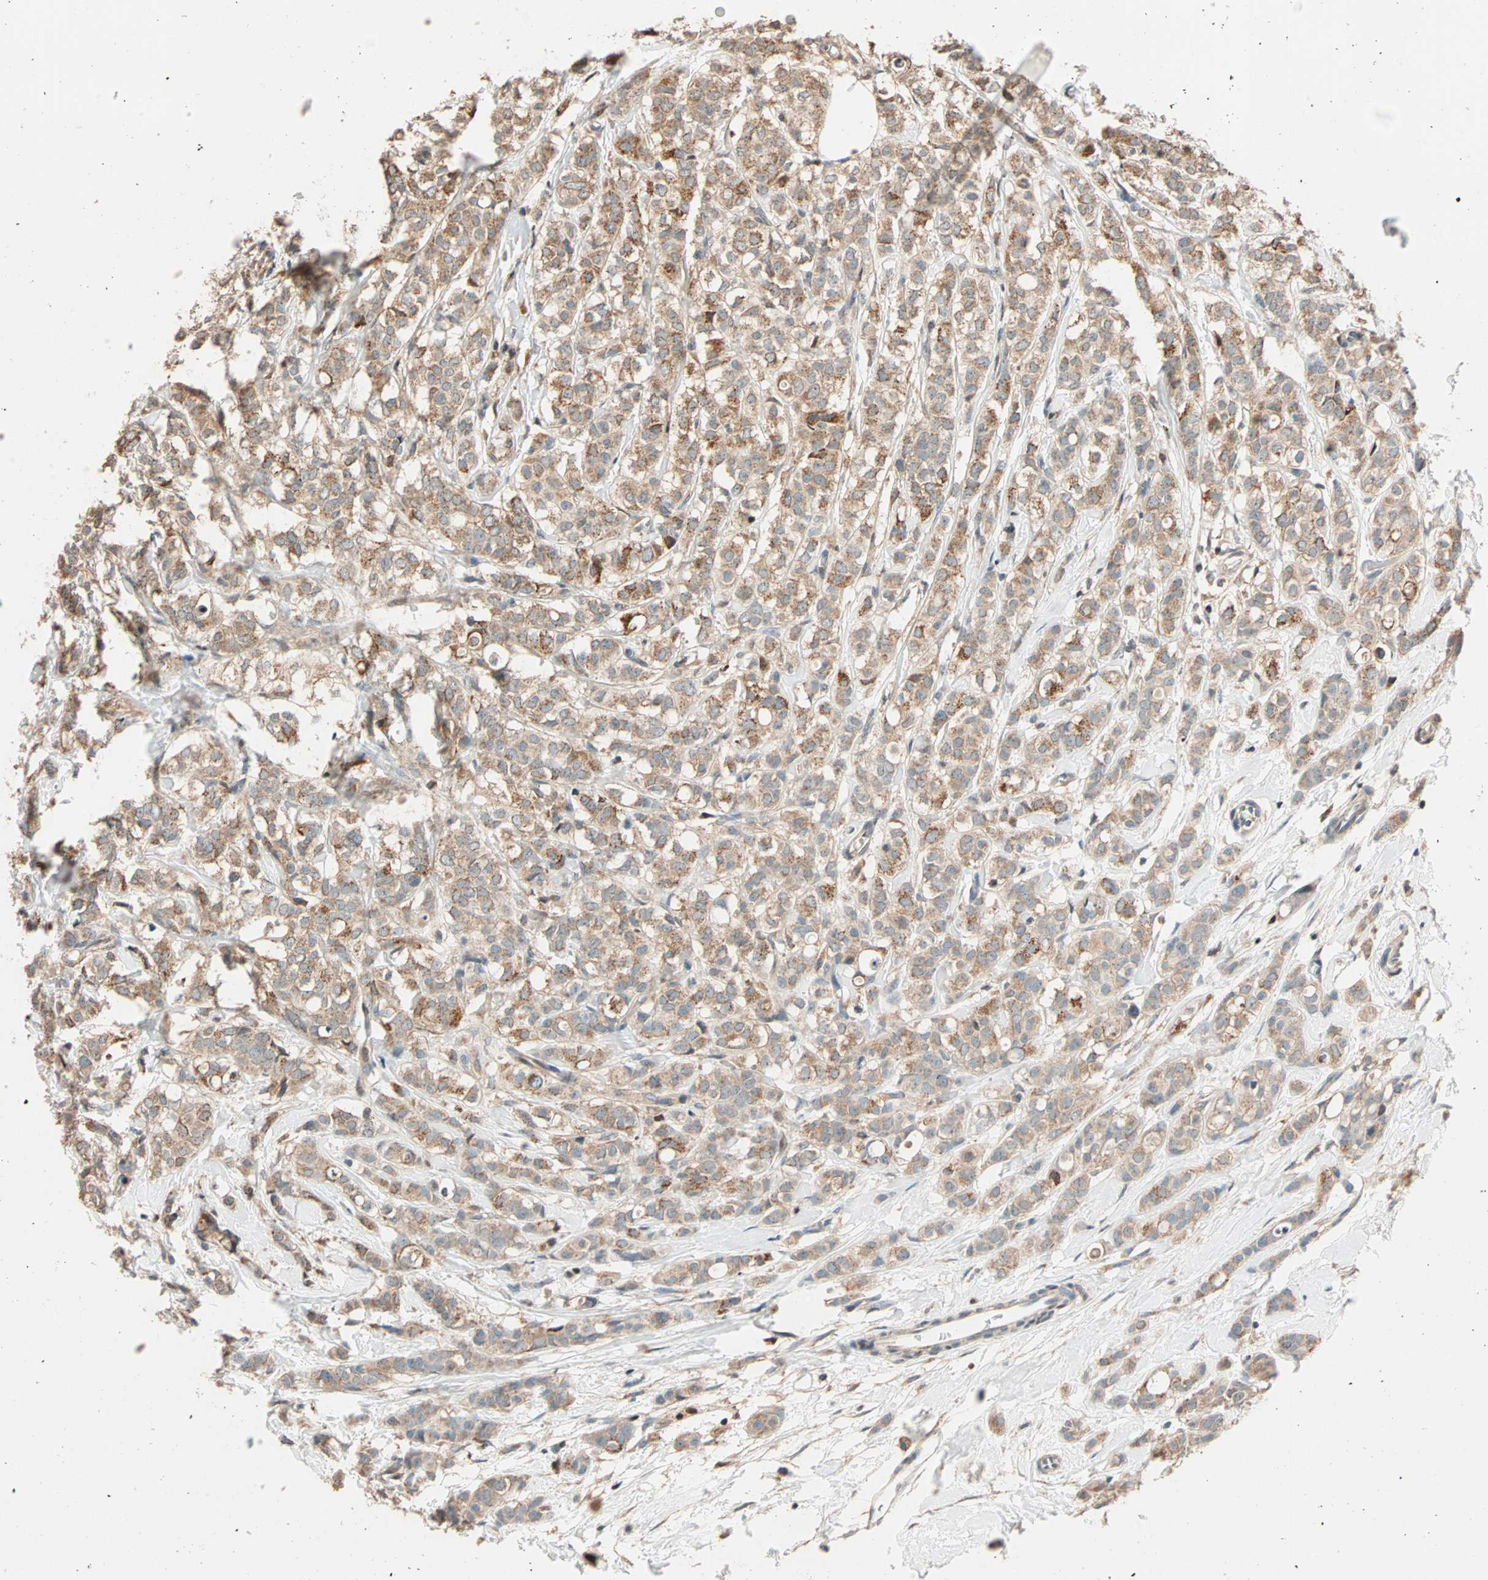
{"staining": {"intensity": "moderate", "quantity": ">75%", "location": "cytoplasmic/membranous"}, "tissue": "breast cancer", "cell_type": "Tumor cells", "image_type": "cancer", "snomed": [{"axis": "morphology", "description": "Lobular carcinoma"}, {"axis": "topography", "description": "Breast"}], "caption": "Tumor cells reveal moderate cytoplasmic/membranous positivity in approximately >75% of cells in breast cancer.", "gene": "HECW1", "patient": {"sex": "female", "age": 60}}